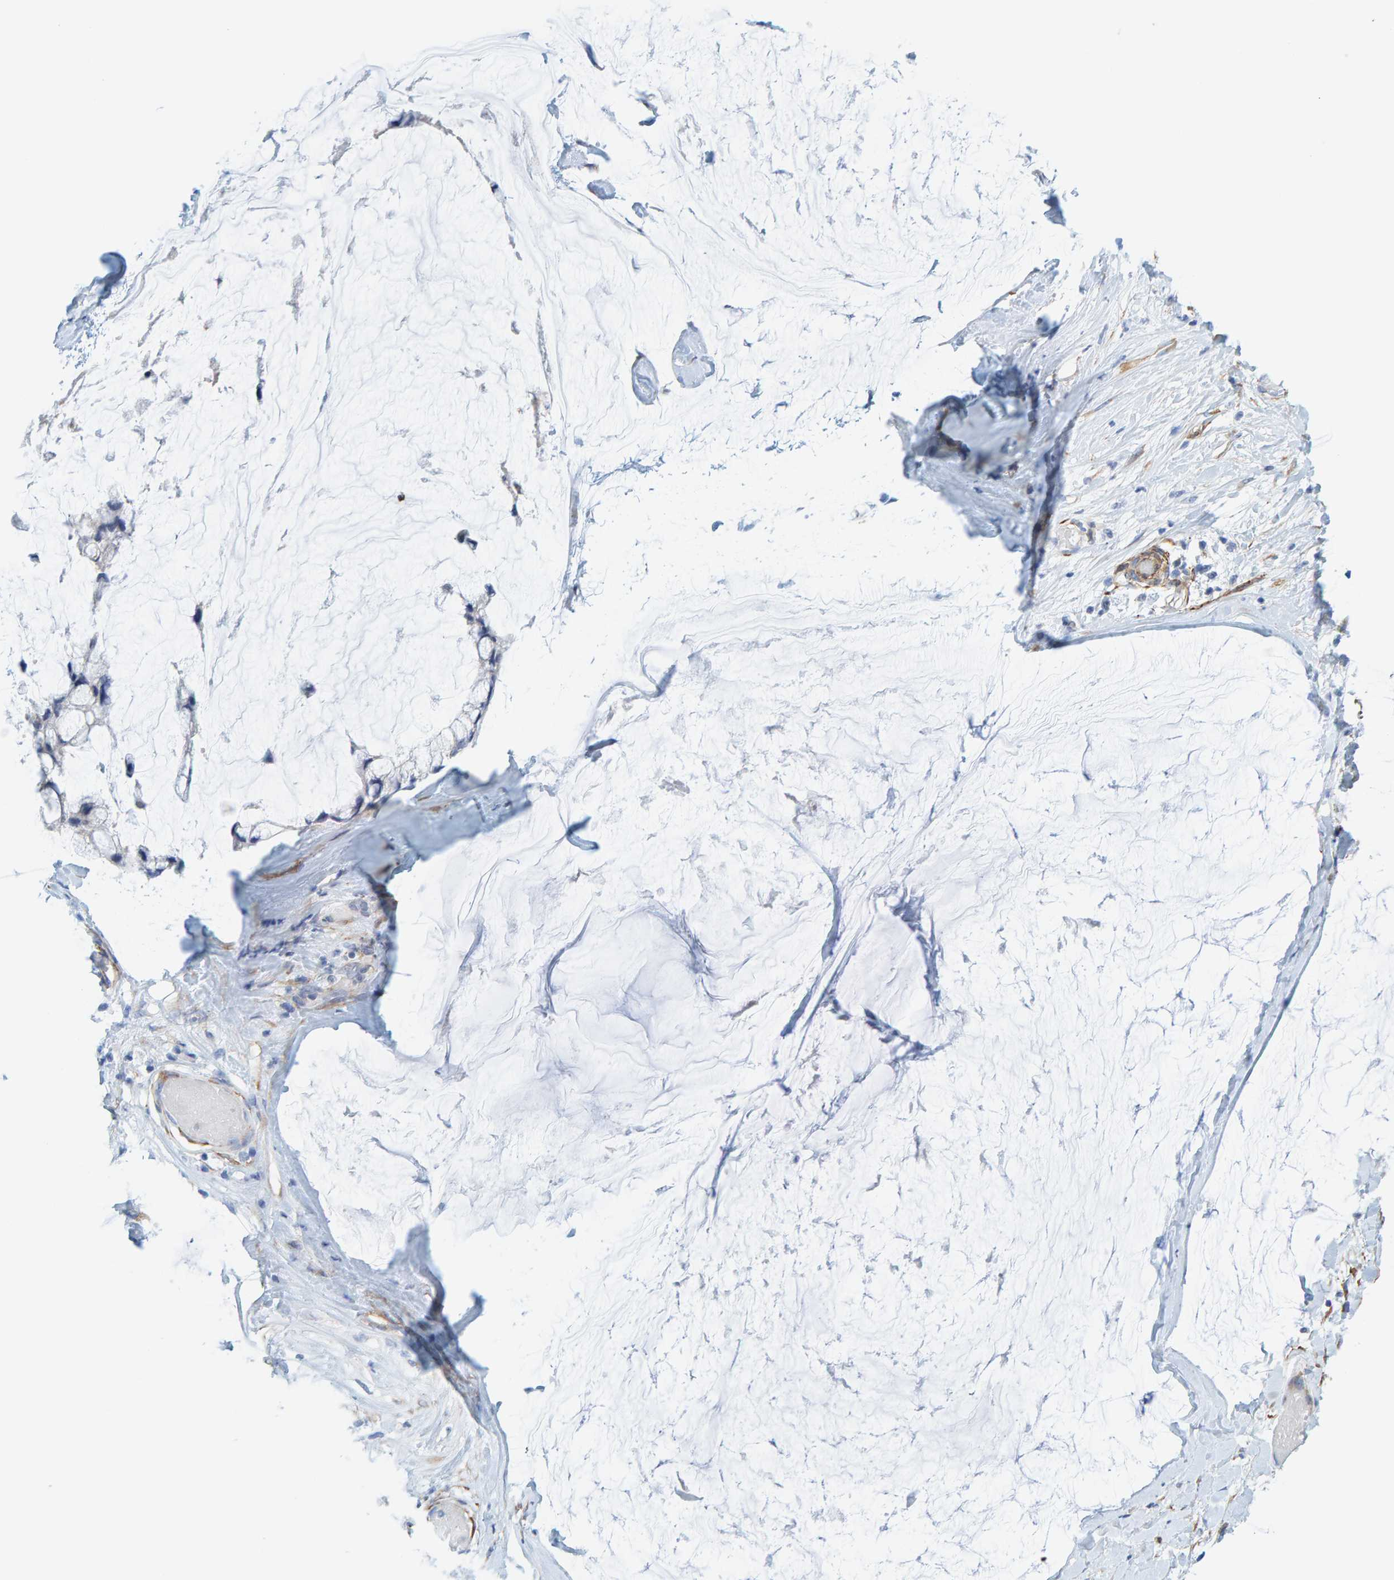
{"staining": {"intensity": "negative", "quantity": "none", "location": "none"}, "tissue": "ovarian cancer", "cell_type": "Tumor cells", "image_type": "cancer", "snomed": [{"axis": "morphology", "description": "Cystadenocarcinoma, mucinous, NOS"}, {"axis": "topography", "description": "Ovary"}], "caption": "Protein analysis of ovarian cancer (mucinous cystadenocarcinoma) reveals no significant positivity in tumor cells. (Stains: DAB immunohistochemistry (IHC) with hematoxylin counter stain, Microscopy: brightfield microscopy at high magnification).", "gene": "MAP1B", "patient": {"sex": "female", "age": 39}}